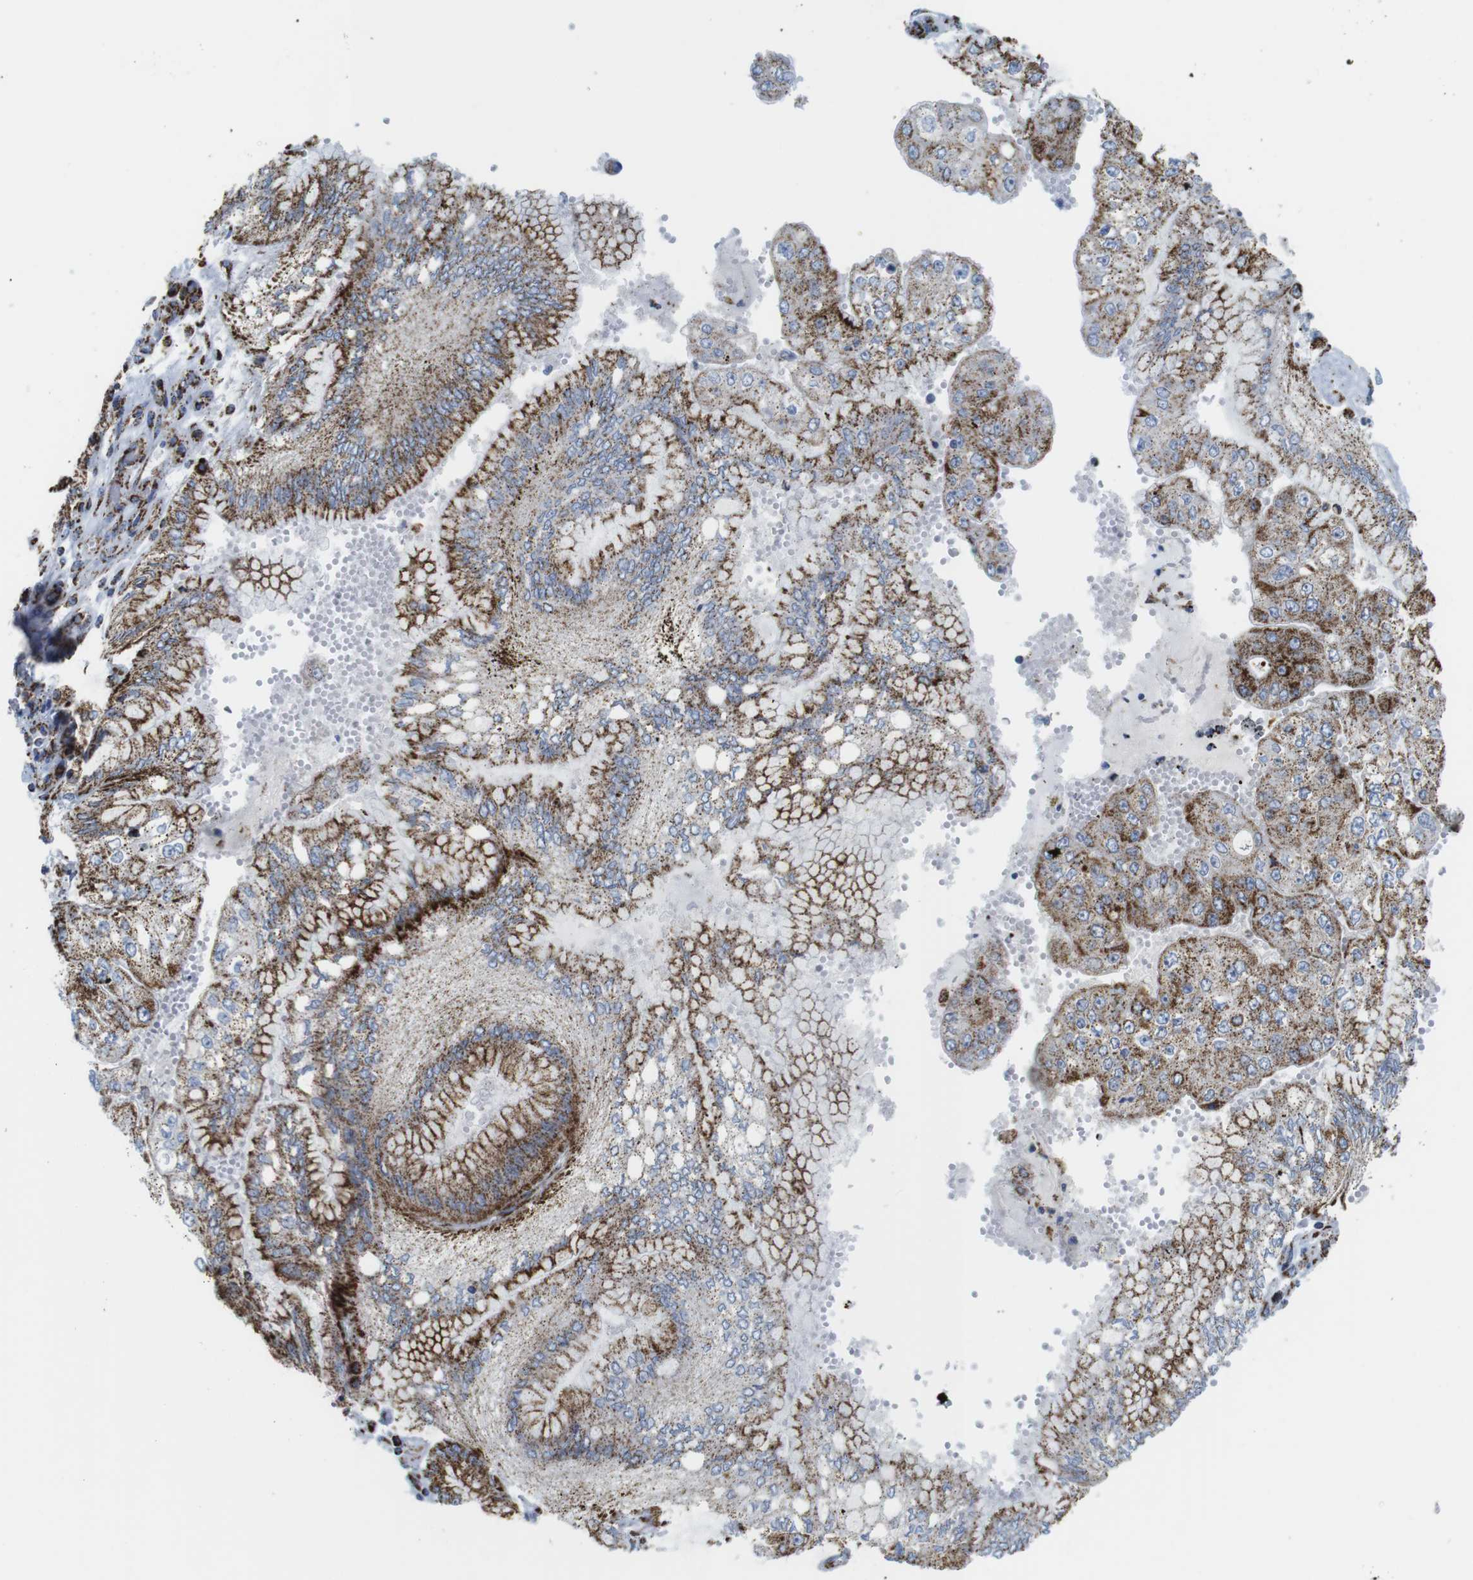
{"staining": {"intensity": "strong", "quantity": ">75%", "location": "cytoplasmic/membranous"}, "tissue": "stomach cancer", "cell_type": "Tumor cells", "image_type": "cancer", "snomed": [{"axis": "morphology", "description": "Adenocarcinoma, NOS"}, {"axis": "topography", "description": "Stomach"}], "caption": "Immunohistochemistry (DAB) staining of human stomach adenocarcinoma demonstrates strong cytoplasmic/membranous protein expression in about >75% of tumor cells.", "gene": "ATP5PO", "patient": {"sex": "male", "age": 76}}